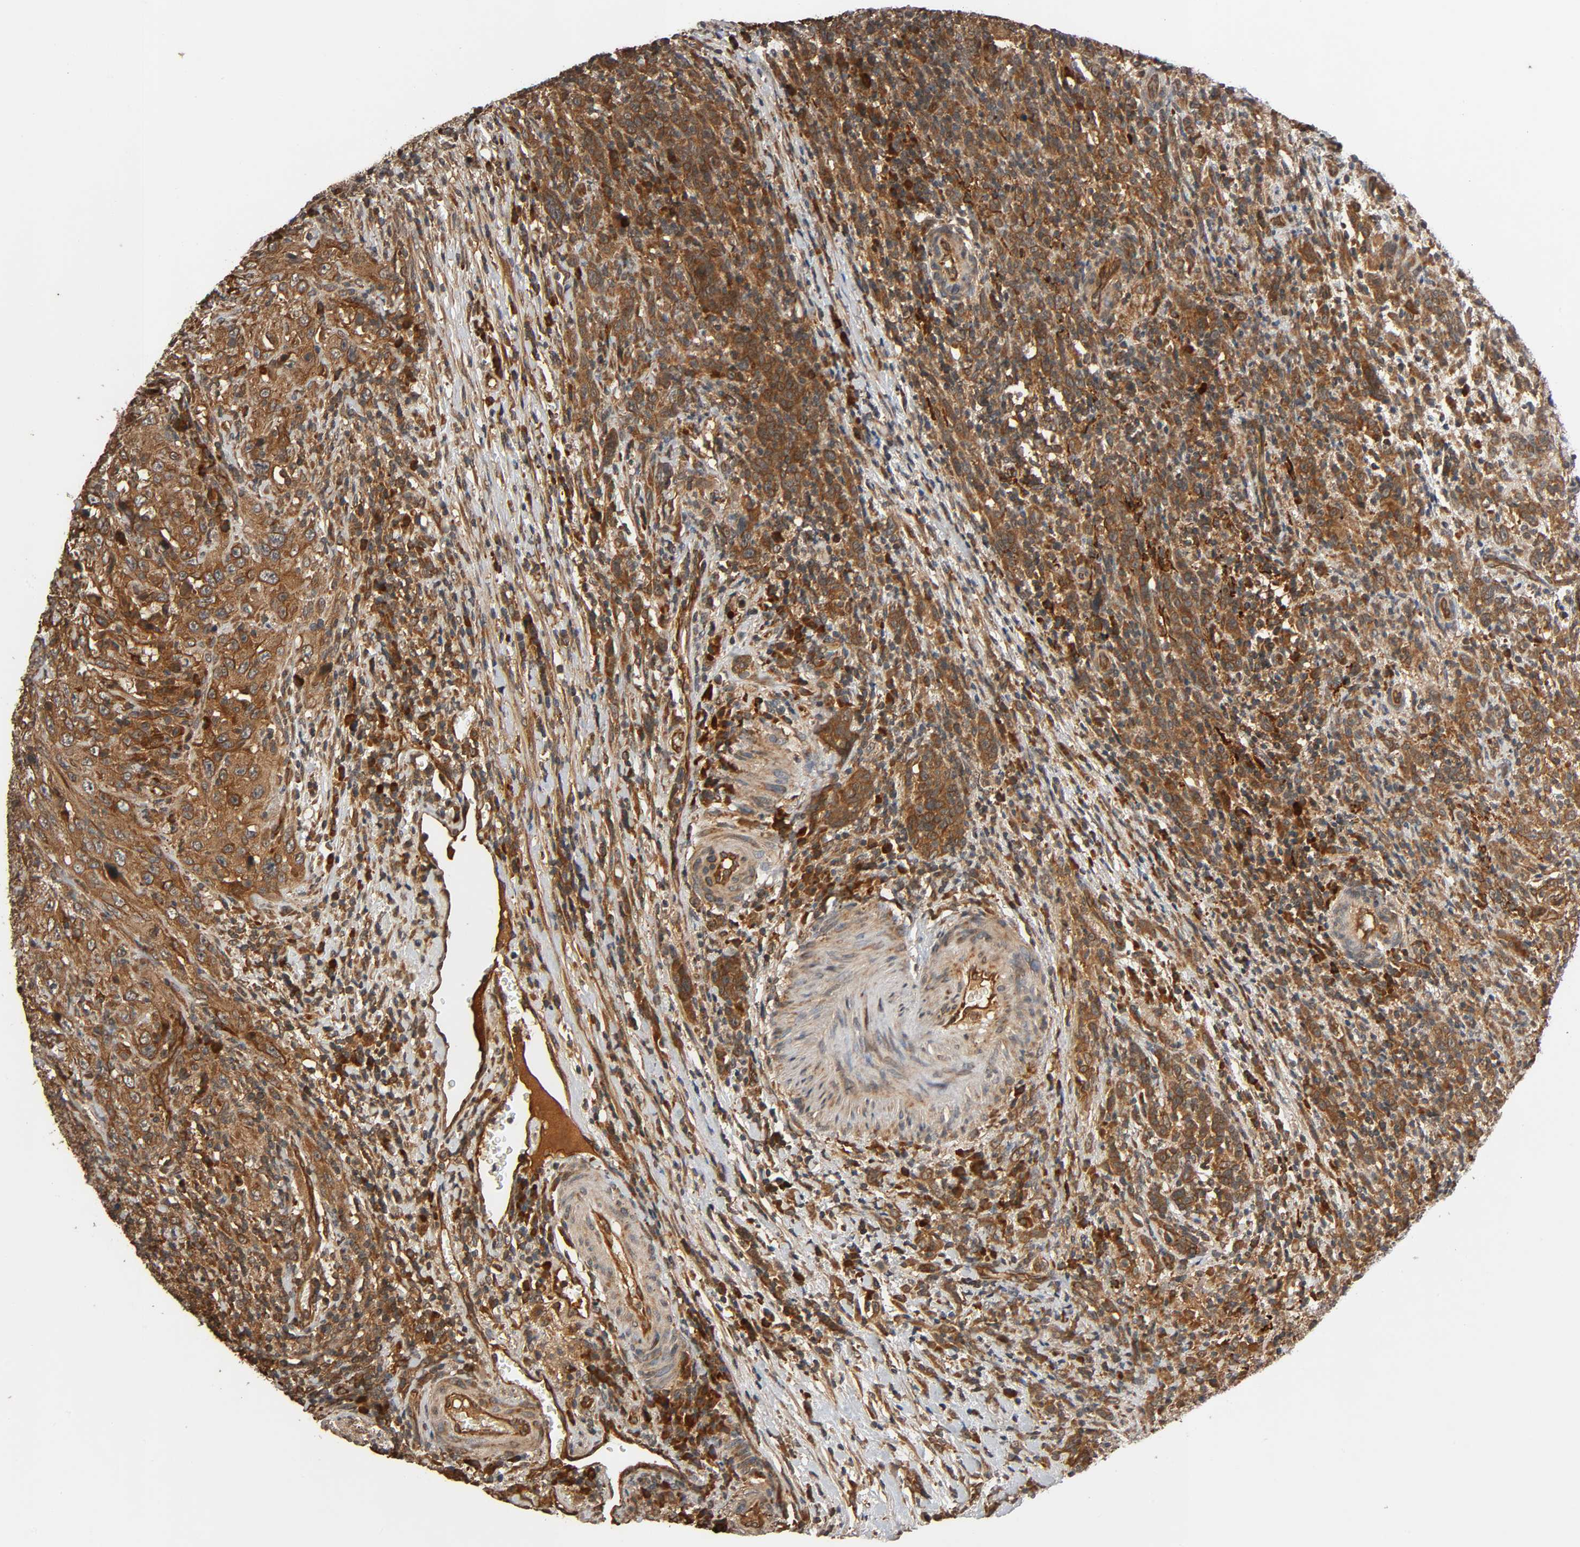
{"staining": {"intensity": "strong", "quantity": ">75%", "location": "cytoplasmic/membranous"}, "tissue": "urothelial cancer", "cell_type": "Tumor cells", "image_type": "cancer", "snomed": [{"axis": "morphology", "description": "Urothelial carcinoma, High grade"}, {"axis": "topography", "description": "Urinary bladder"}], "caption": "Human urothelial carcinoma (high-grade) stained for a protein (brown) demonstrates strong cytoplasmic/membranous positive positivity in about >75% of tumor cells.", "gene": "MAP3K8", "patient": {"sex": "male", "age": 61}}